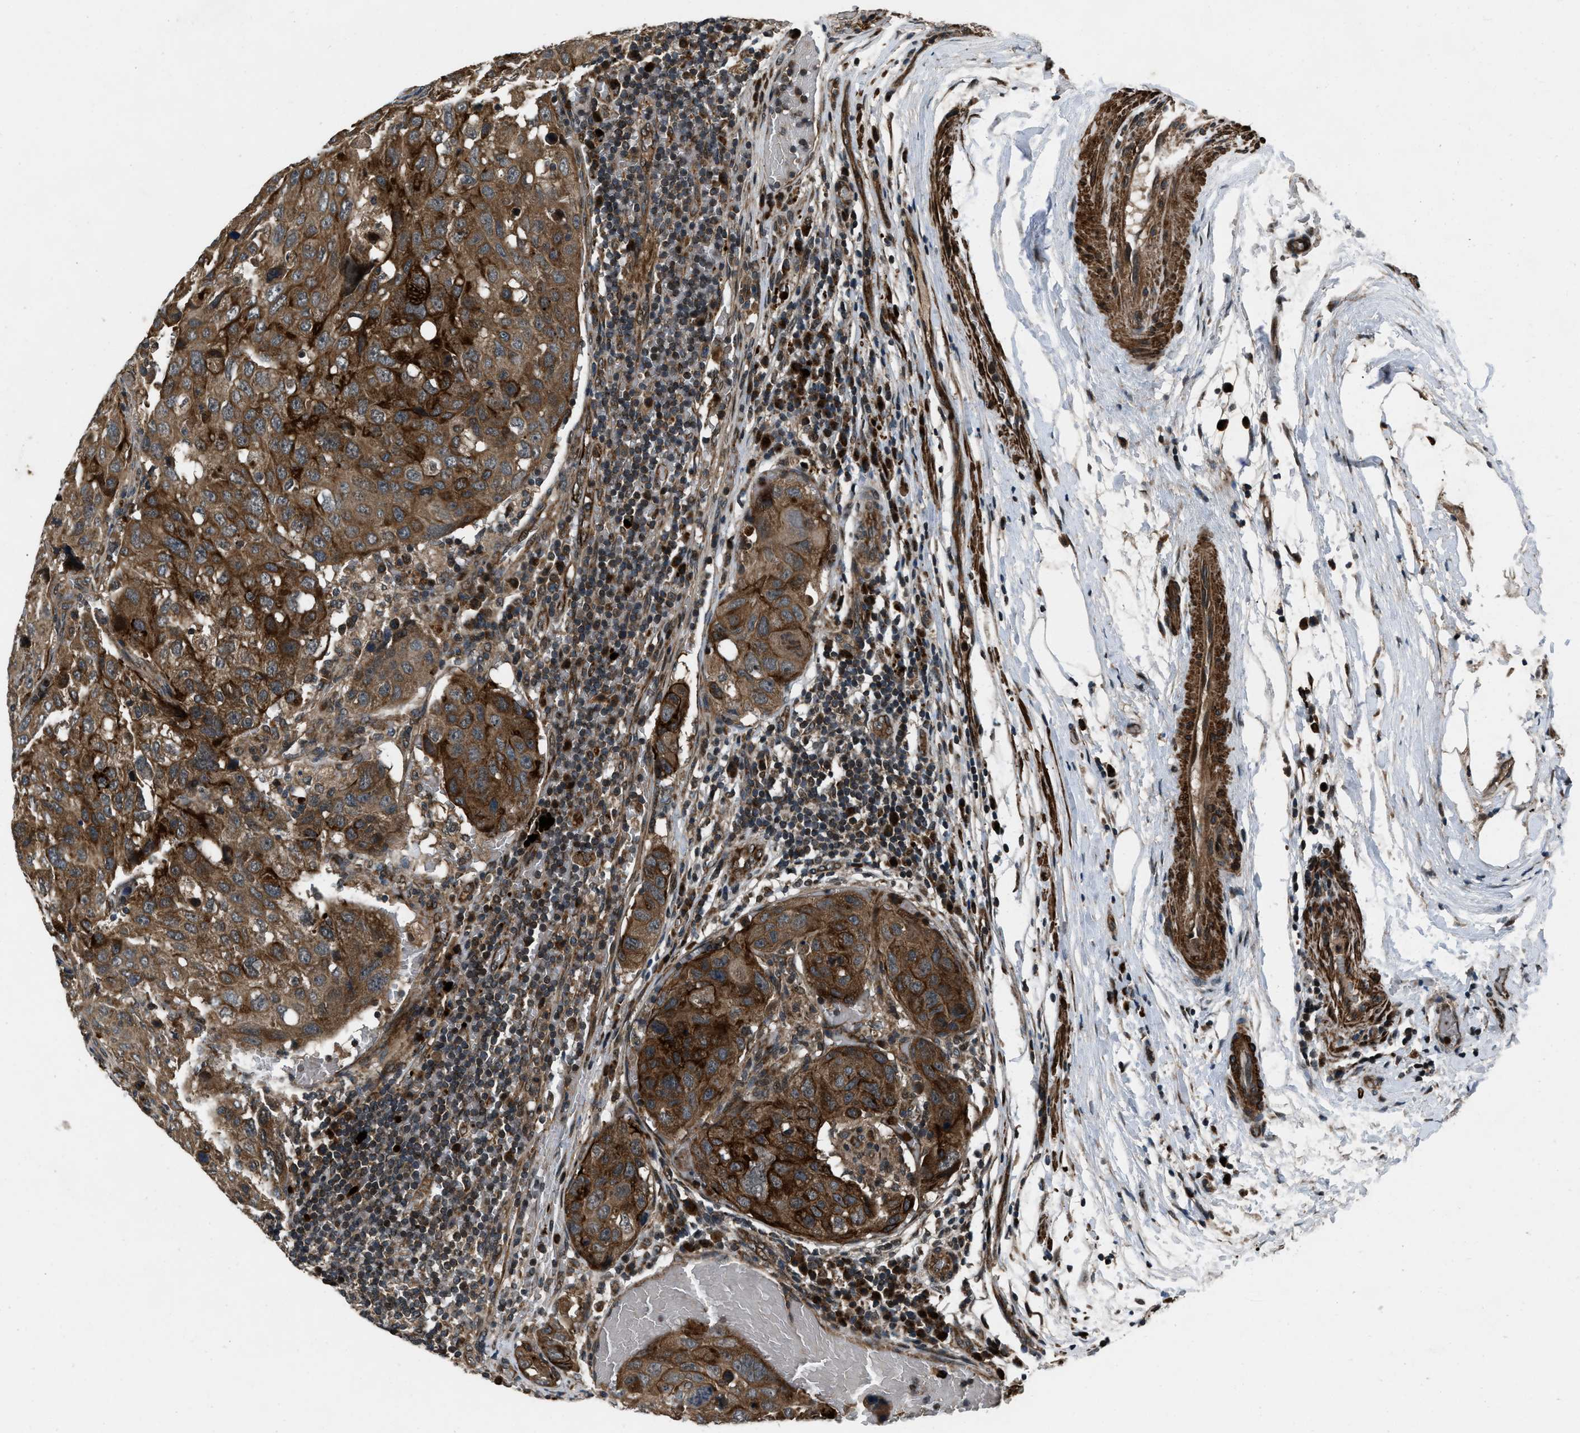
{"staining": {"intensity": "moderate", "quantity": ">75%", "location": "cytoplasmic/membranous"}, "tissue": "urothelial cancer", "cell_type": "Tumor cells", "image_type": "cancer", "snomed": [{"axis": "morphology", "description": "Urothelial carcinoma, High grade"}, {"axis": "topography", "description": "Lymph node"}, {"axis": "topography", "description": "Urinary bladder"}], "caption": "Moderate cytoplasmic/membranous protein expression is appreciated in approximately >75% of tumor cells in high-grade urothelial carcinoma. The staining is performed using DAB brown chromogen to label protein expression. The nuclei are counter-stained blue using hematoxylin.", "gene": "IRAK4", "patient": {"sex": "male", "age": 51}}